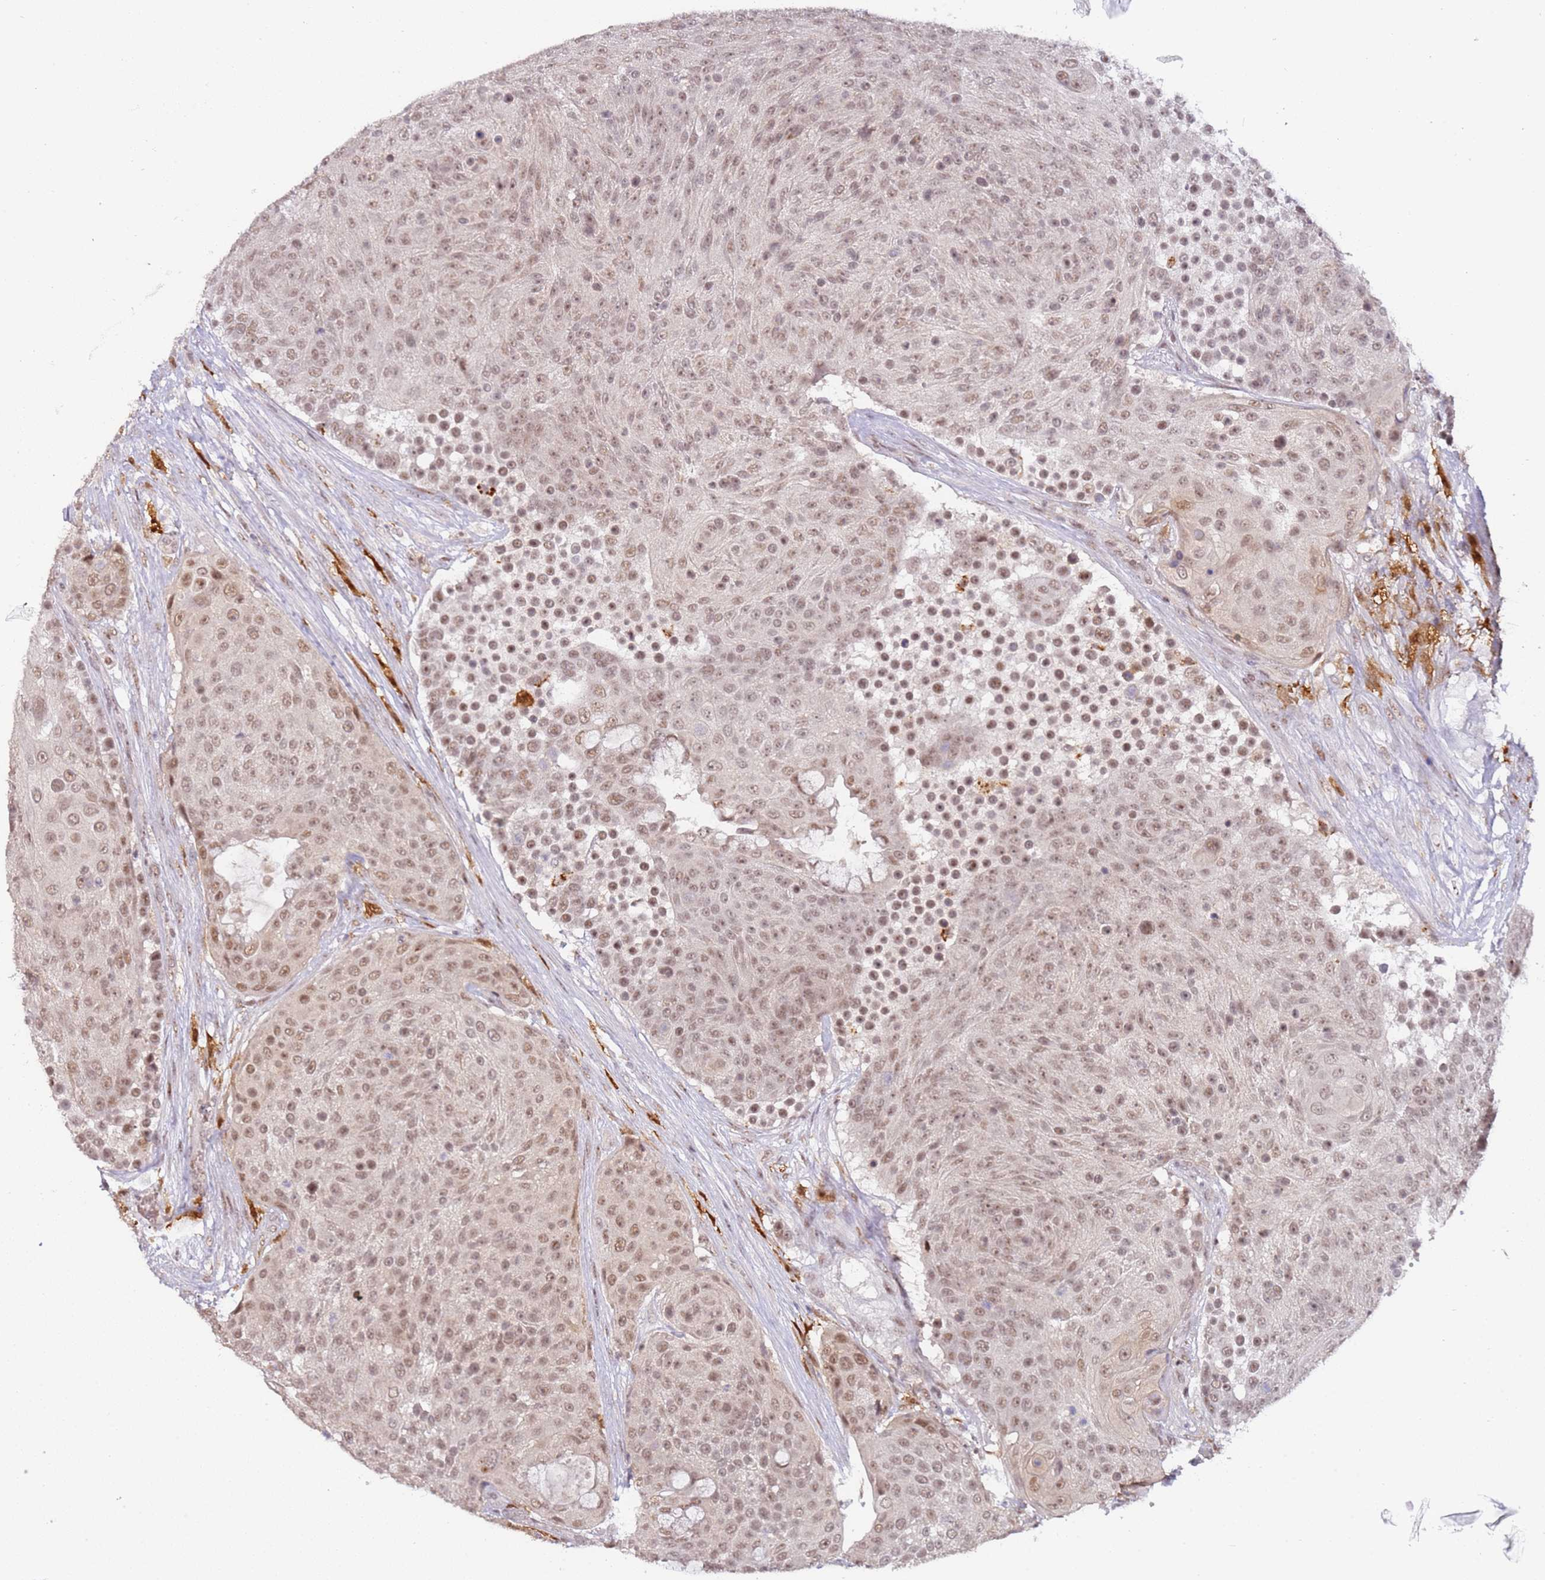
{"staining": {"intensity": "moderate", "quantity": "25%-75%", "location": "nuclear"}, "tissue": "urothelial cancer", "cell_type": "Tumor cells", "image_type": "cancer", "snomed": [{"axis": "morphology", "description": "Urothelial carcinoma, High grade"}, {"axis": "topography", "description": "Urinary bladder"}], "caption": "Protein staining demonstrates moderate nuclear staining in about 25%-75% of tumor cells in urothelial cancer.", "gene": "LGALSL", "patient": {"sex": "female", "age": 63}}